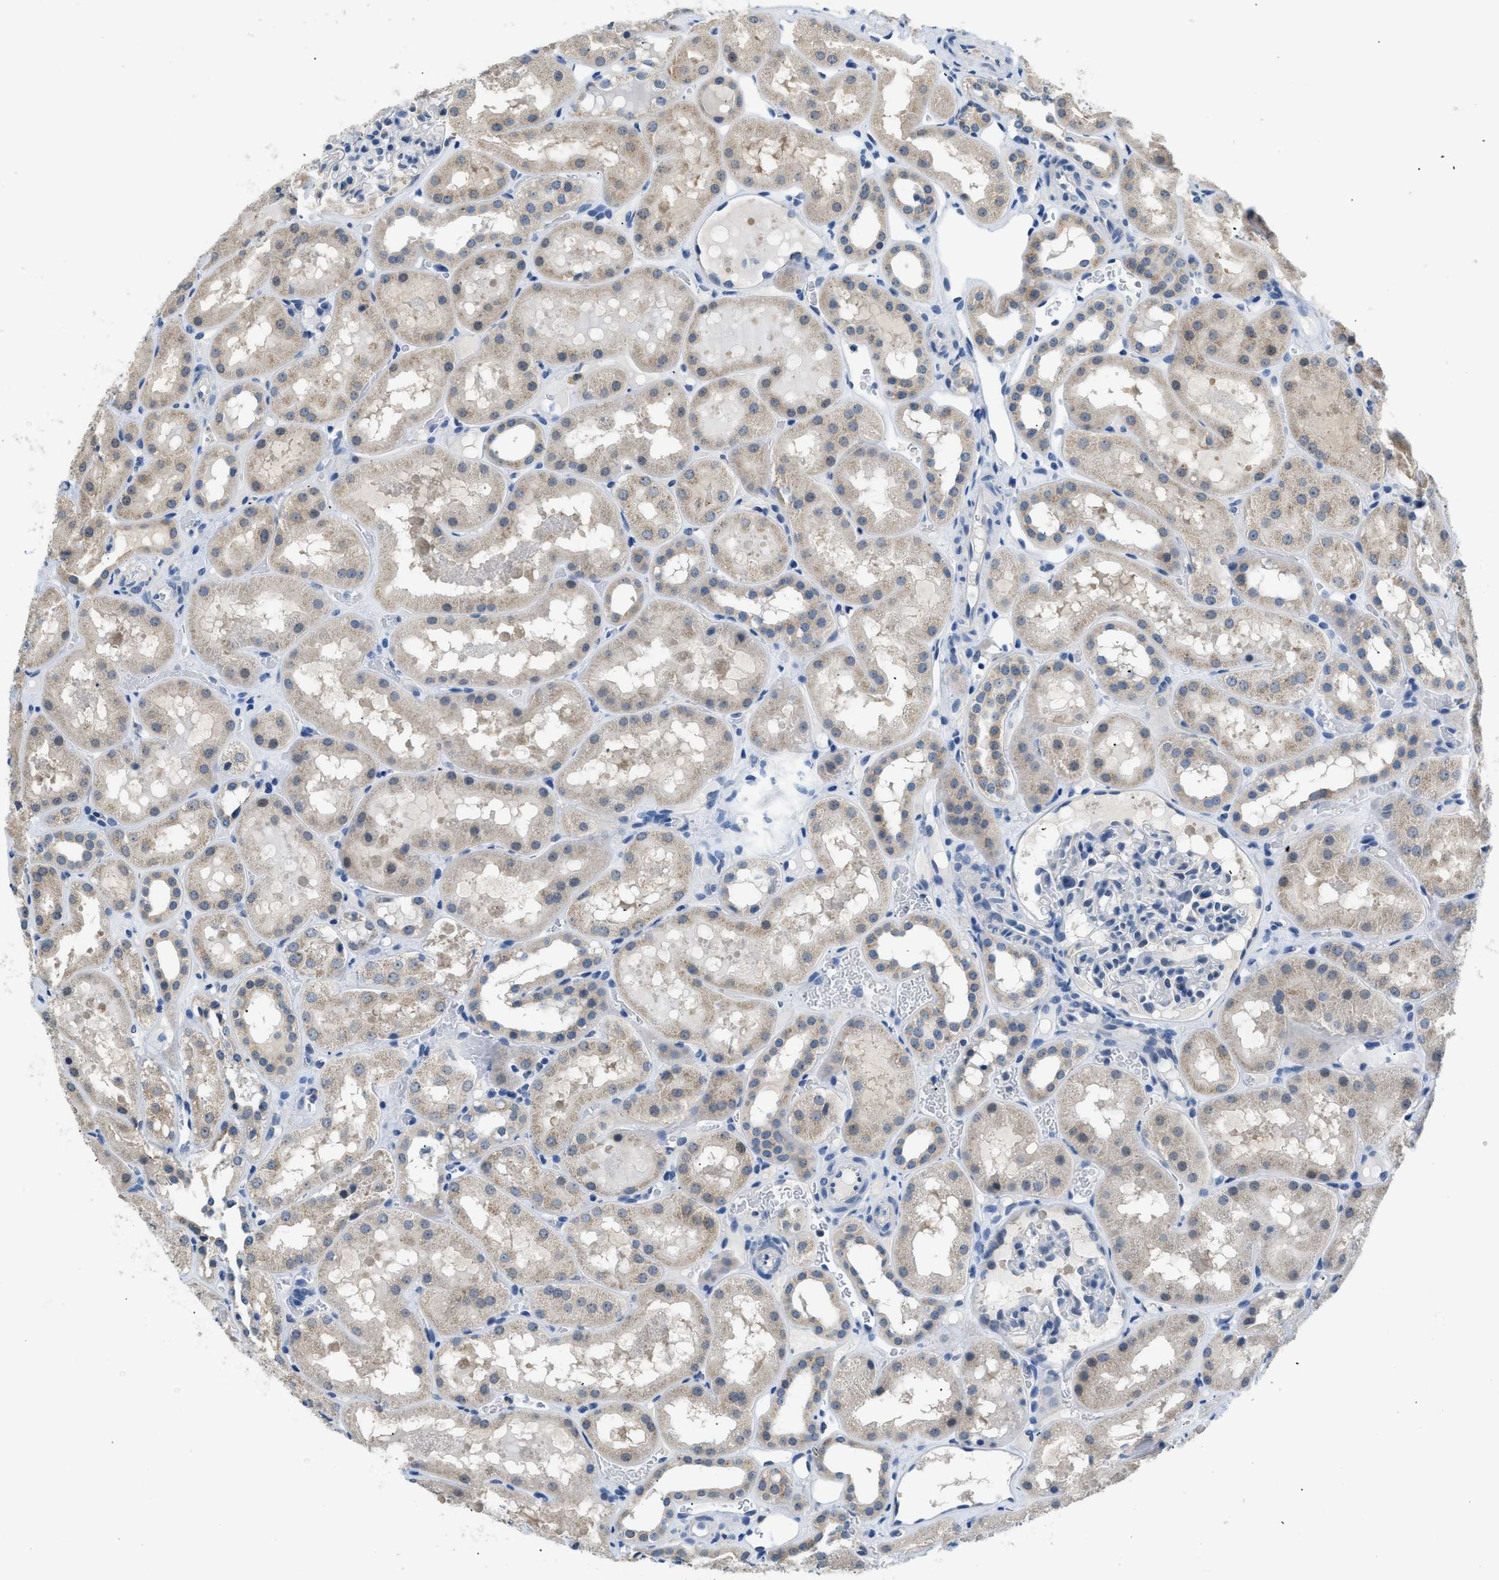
{"staining": {"intensity": "negative", "quantity": "none", "location": "none"}, "tissue": "kidney", "cell_type": "Cells in glomeruli", "image_type": "normal", "snomed": [{"axis": "morphology", "description": "Normal tissue, NOS"}, {"axis": "topography", "description": "Kidney"}, {"axis": "topography", "description": "Urinary bladder"}], "caption": "High magnification brightfield microscopy of benign kidney stained with DAB (3,3'-diaminobenzidine) (brown) and counterstained with hematoxylin (blue): cells in glomeruli show no significant expression. The staining was performed using DAB (3,3'-diaminobenzidine) to visualize the protein expression in brown, while the nuclei were stained in blue with hematoxylin (Magnification: 20x).", "gene": "TOMM34", "patient": {"sex": "male", "age": 16}}